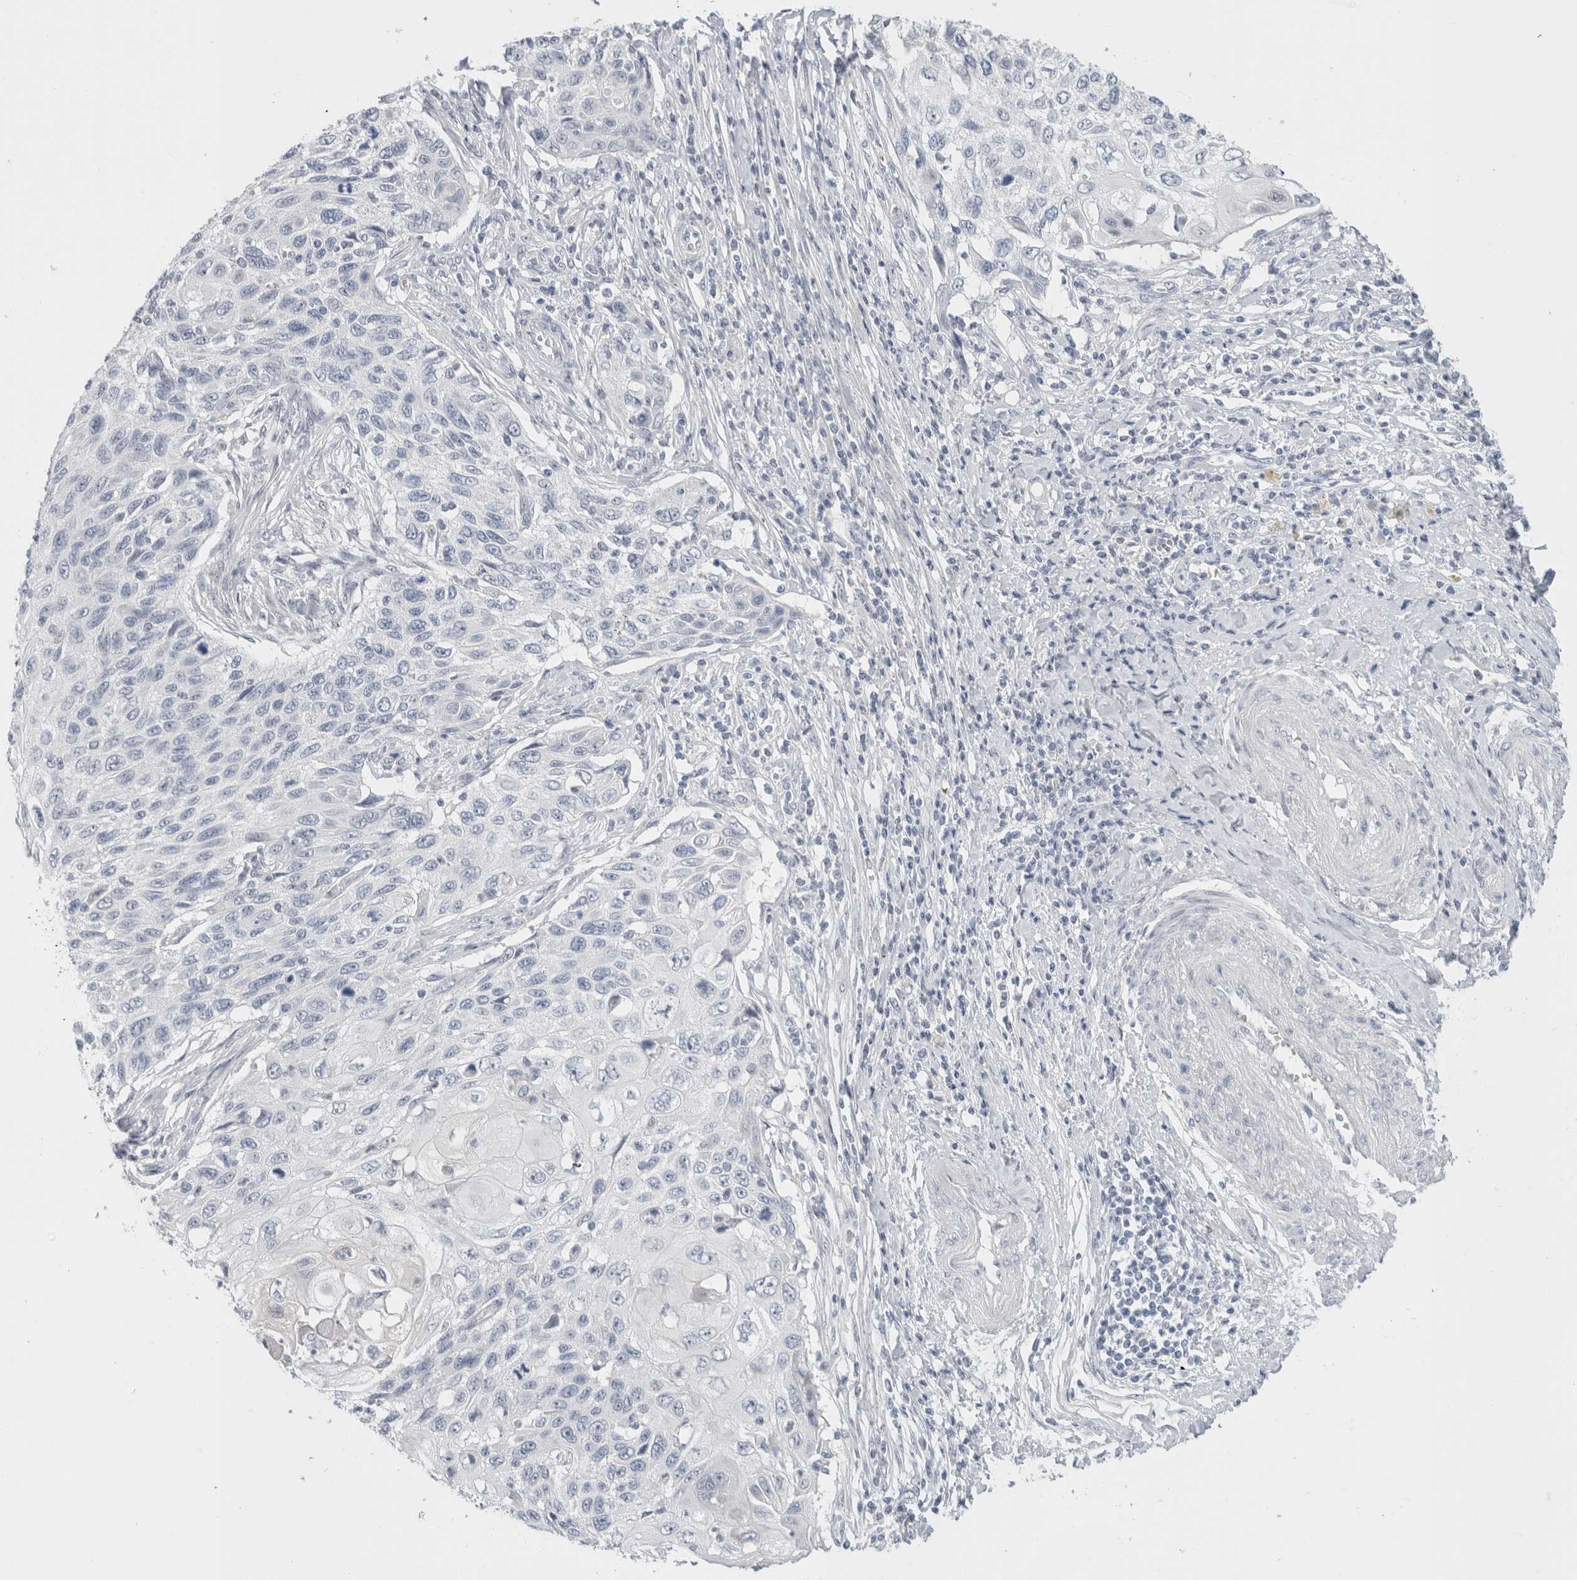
{"staining": {"intensity": "negative", "quantity": "none", "location": "none"}, "tissue": "cervical cancer", "cell_type": "Tumor cells", "image_type": "cancer", "snomed": [{"axis": "morphology", "description": "Squamous cell carcinoma, NOS"}, {"axis": "topography", "description": "Cervix"}], "caption": "Tumor cells show no significant positivity in squamous cell carcinoma (cervical). (Immunohistochemistry, brightfield microscopy, high magnification).", "gene": "FMR1NB", "patient": {"sex": "female", "age": 70}}